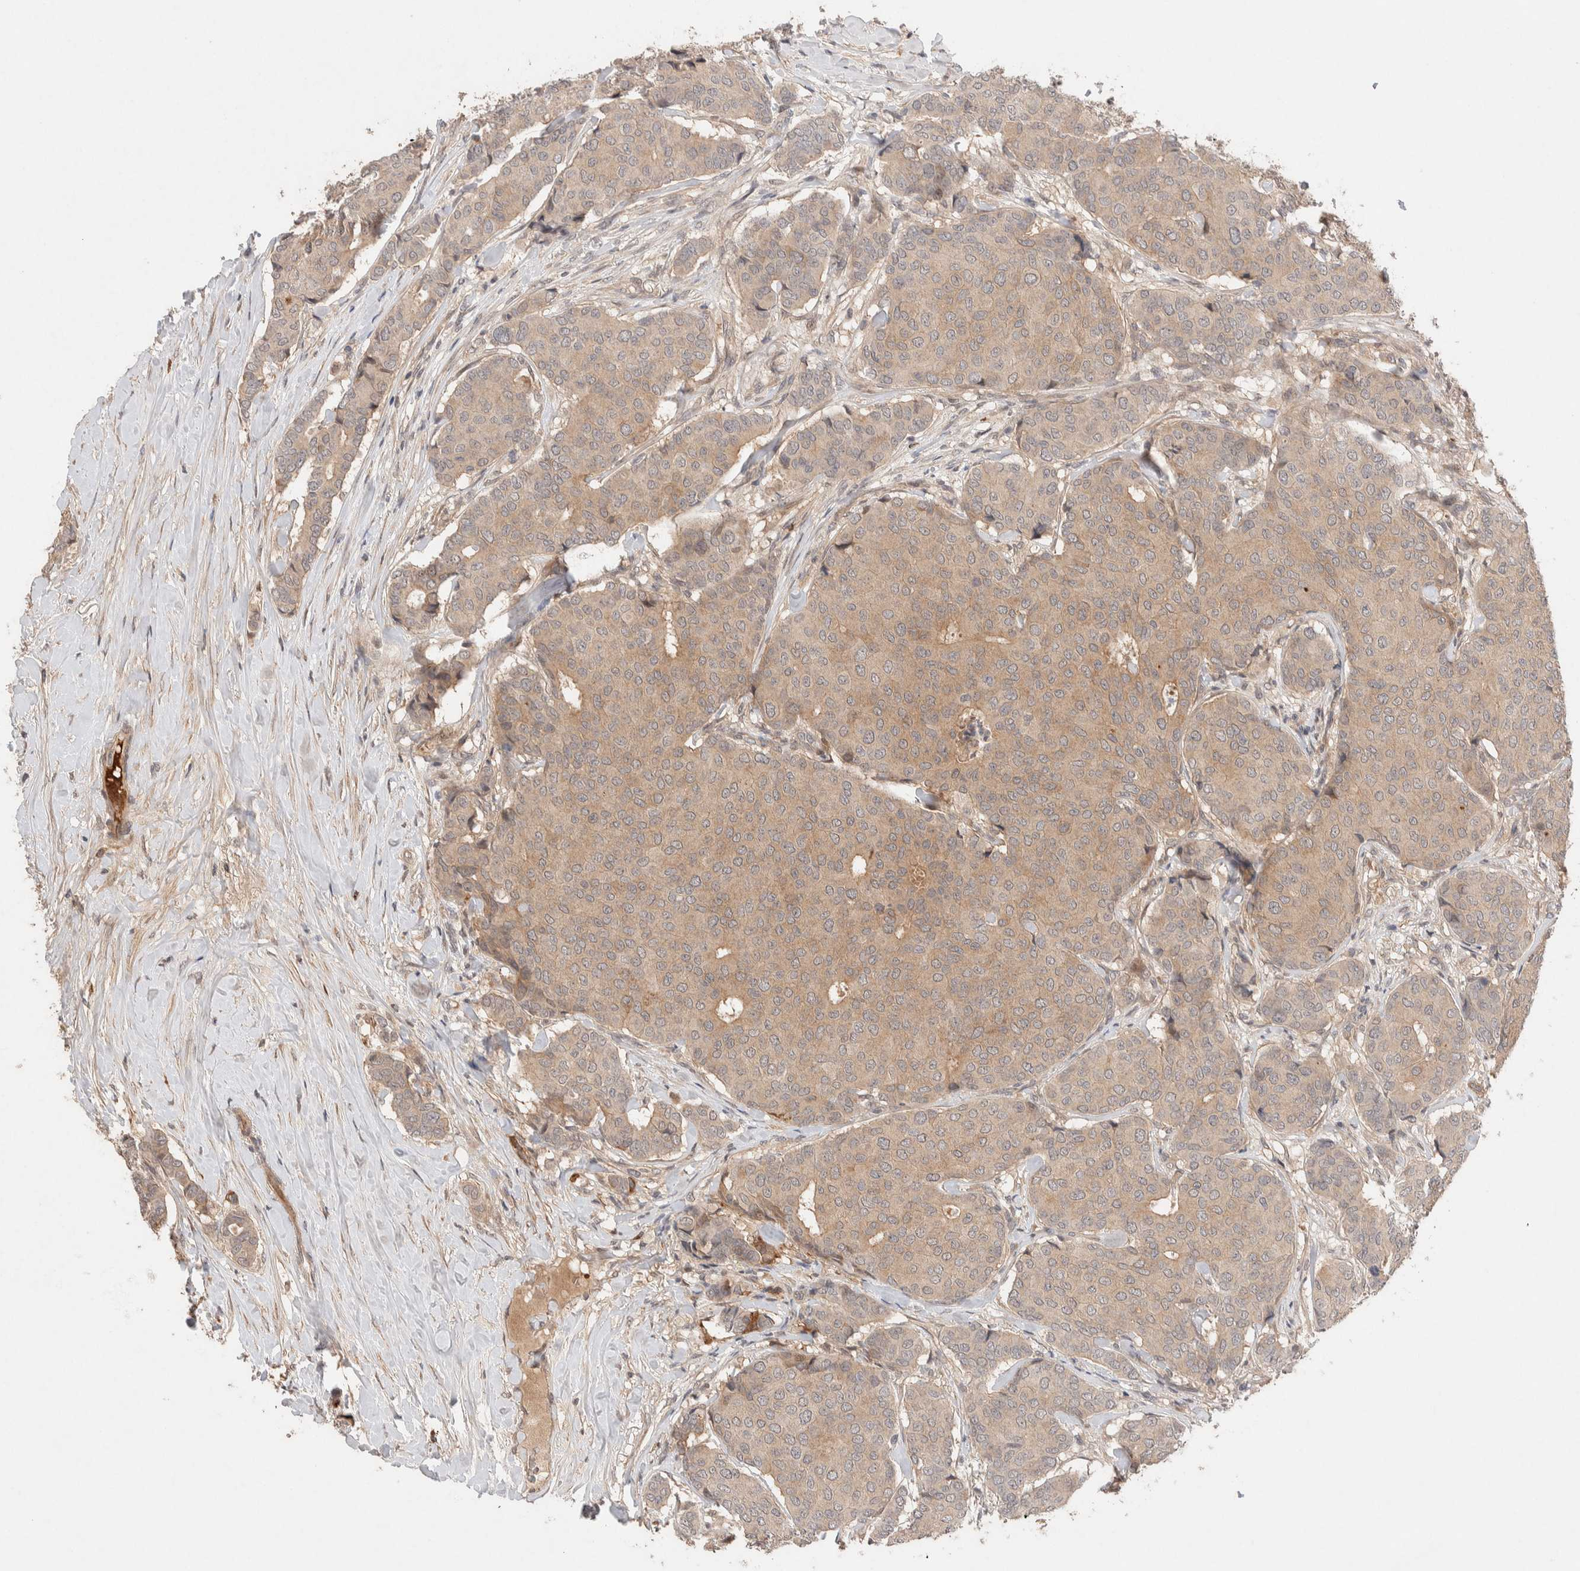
{"staining": {"intensity": "weak", "quantity": ">75%", "location": "cytoplasmic/membranous"}, "tissue": "breast cancer", "cell_type": "Tumor cells", "image_type": "cancer", "snomed": [{"axis": "morphology", "description": "Duct carcinoma"}, {"axis": "topography", "description": "Breast"}], "caption": "Tumor cells display low levels of weak cytoplasmic/membranous positivity in approximately >75% of cells in human breast infiltrating ductal carcinoma. The protein of interest is stained brown, and the nuclei are stained in blue (DAB IHC with brightfield microscopy, high magnification).", "gene": "CASK", "patient": {"sex": "female", "age": 75}}